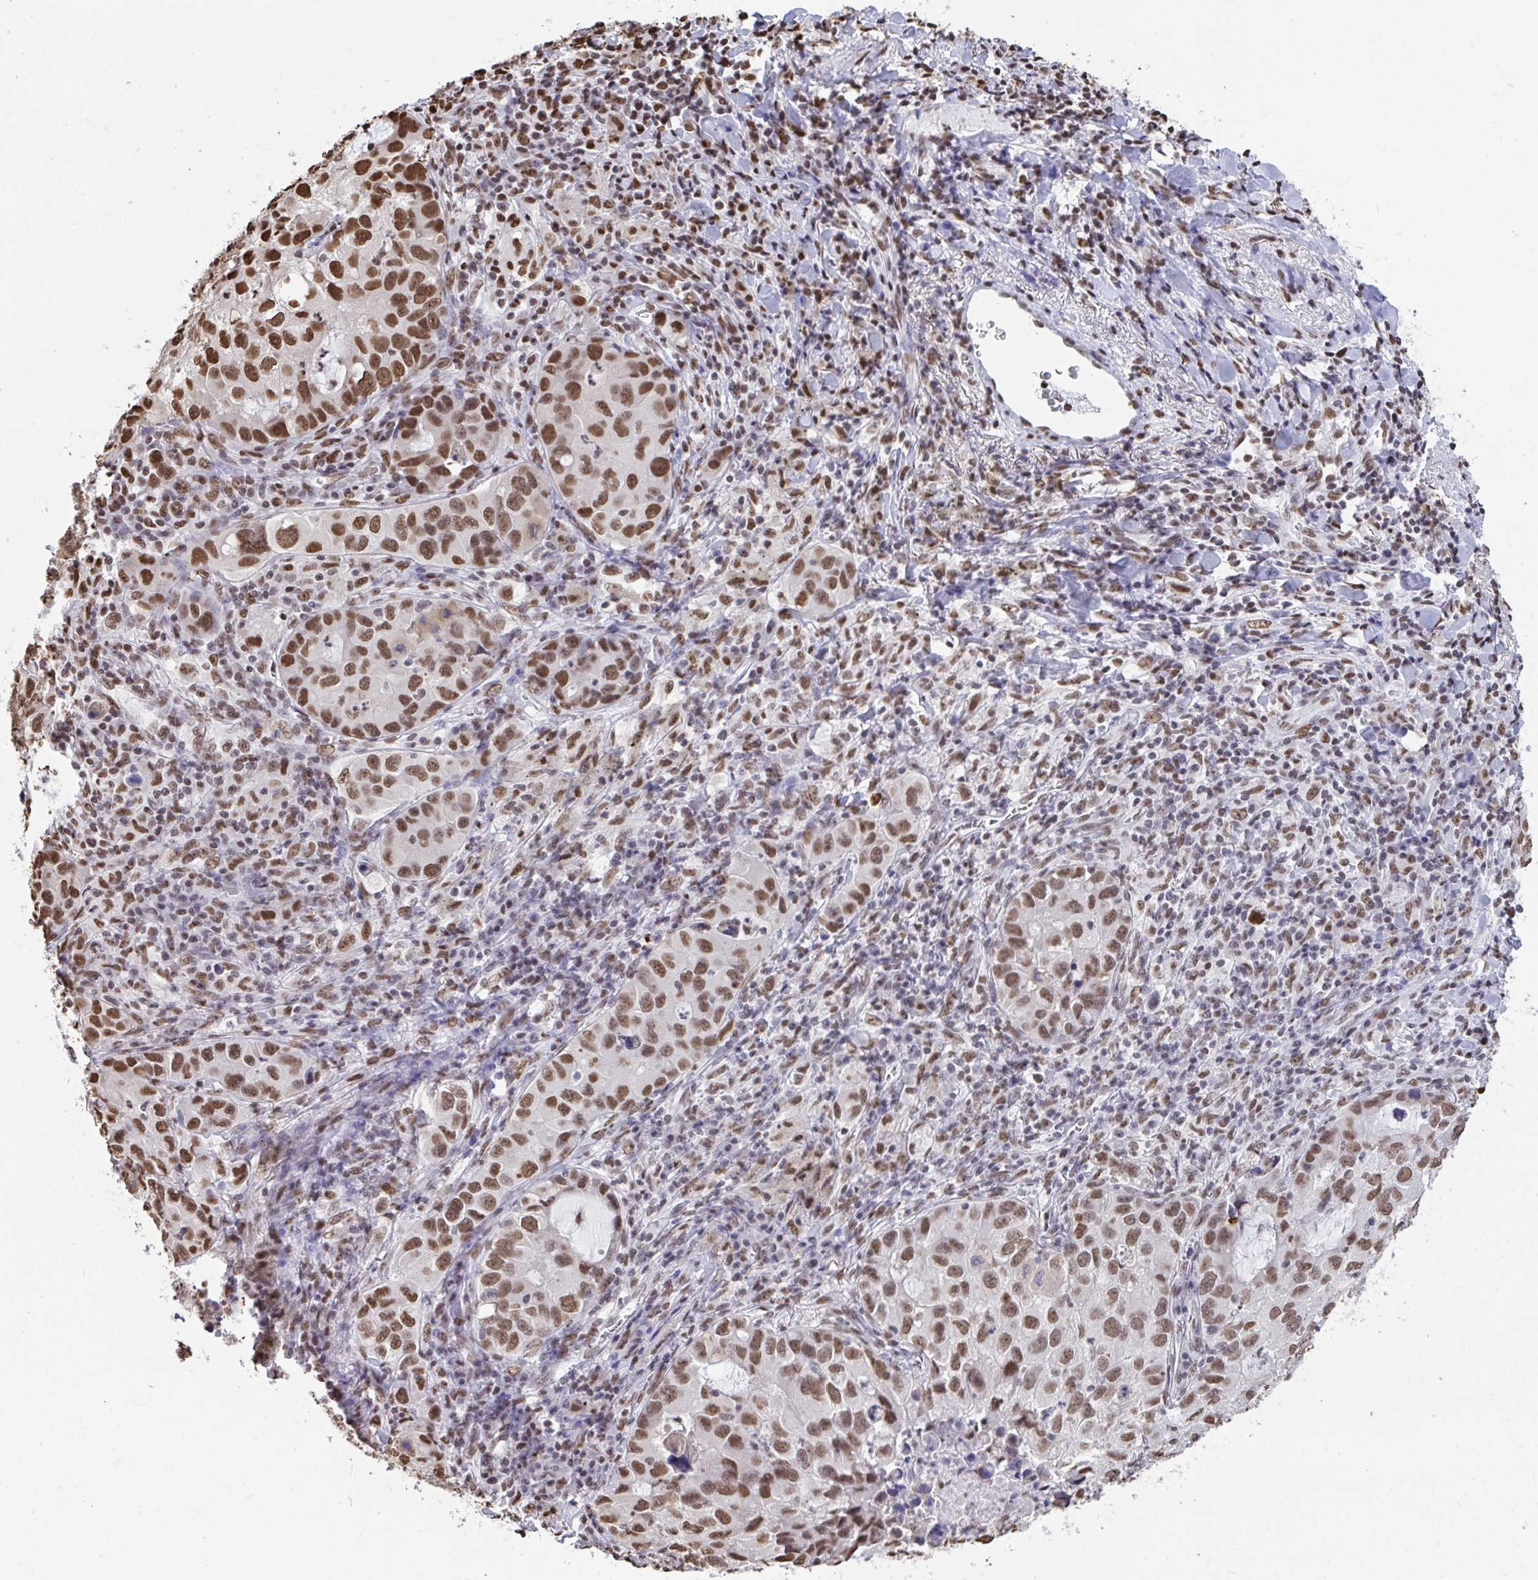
{"staining": {"intensity": "strong", "quantity": ">75%", "location": "nuclear"}, "tissue": "lung cancer", "cell_type": "Tumor cells", "image_type": "cancer", "snomed": [{"axis": "morphology", "description": "Normal morphology"}, {"axis": "morphology", "description": "Adenocarcinoma, NOS"}, {"axis": "topography", "description": "Lymph node"}, {"axis": "topography", "description": "Lung"}], "caption": "Protein expression analysis of human adenocarcinoma (lung) reveals strong nuclear staining in about >75% of tumor cells.", "gene": "HNRNPDL", "patient": {"sex": "female", "age": 51}}